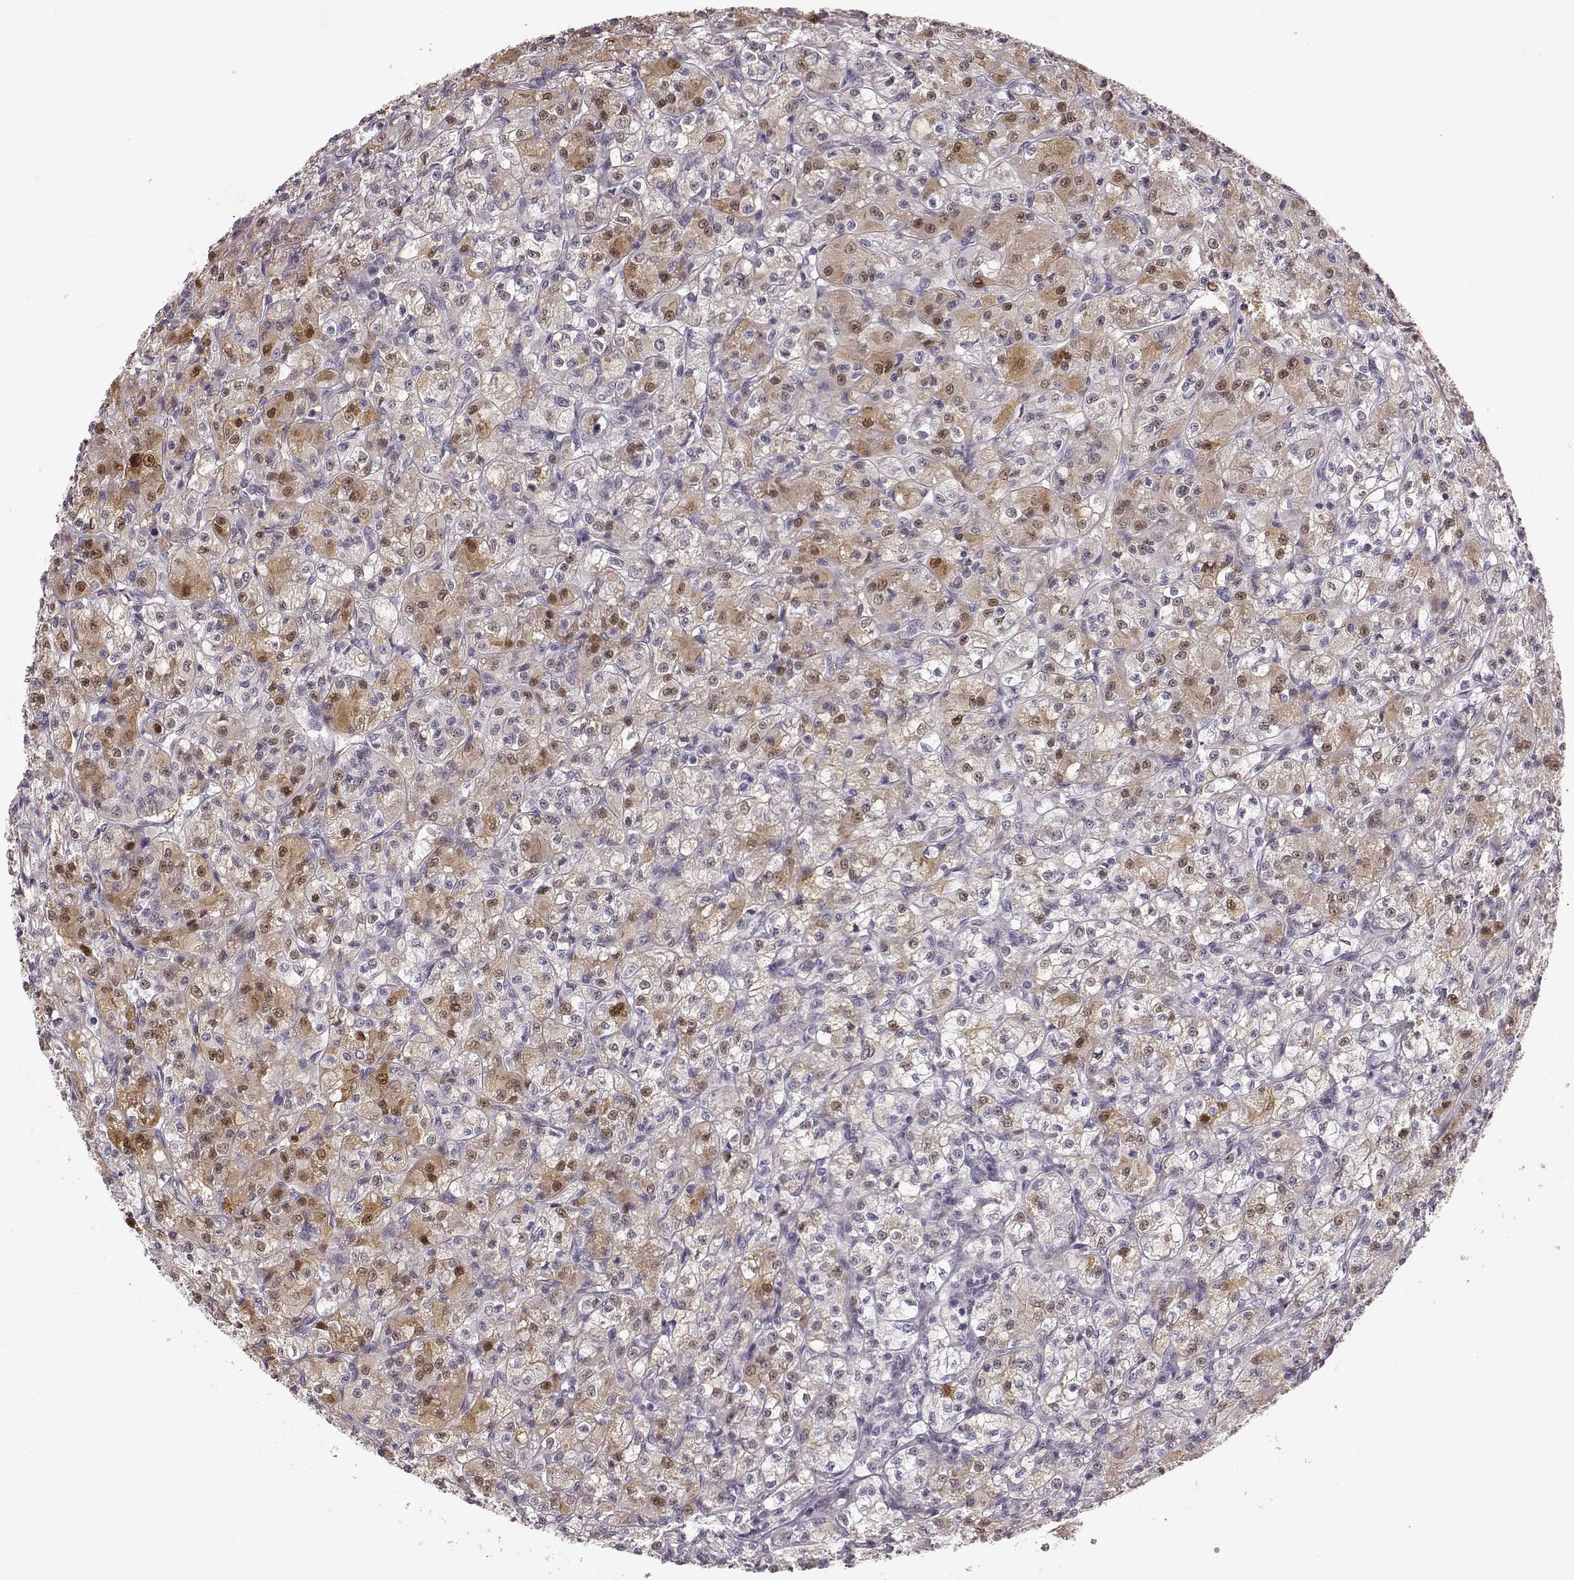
{"staining": {"intensity": "weak", "quantity": "25%-75%", "location": "cytoplasmic/membranous,nuclear"}, "tissue": "renal cancer", "cell_type": "Tumor cells", "image_type": "cancer", "snomed": [{"axis": "morphology", "description": "Adenocarcinoma, NOS"}, {"axis": "topography", "description": "Kidney"}], "caption": "Adenocarcinoma (renal) tissue reveals weak cytoplasmic/membranous and nuclear positivity in approximately 25%-75% of tumor cells, visualized by immunohistochemistry.", "gene": "ZNF433", "patient": {"sex": "female", "age": 70}}